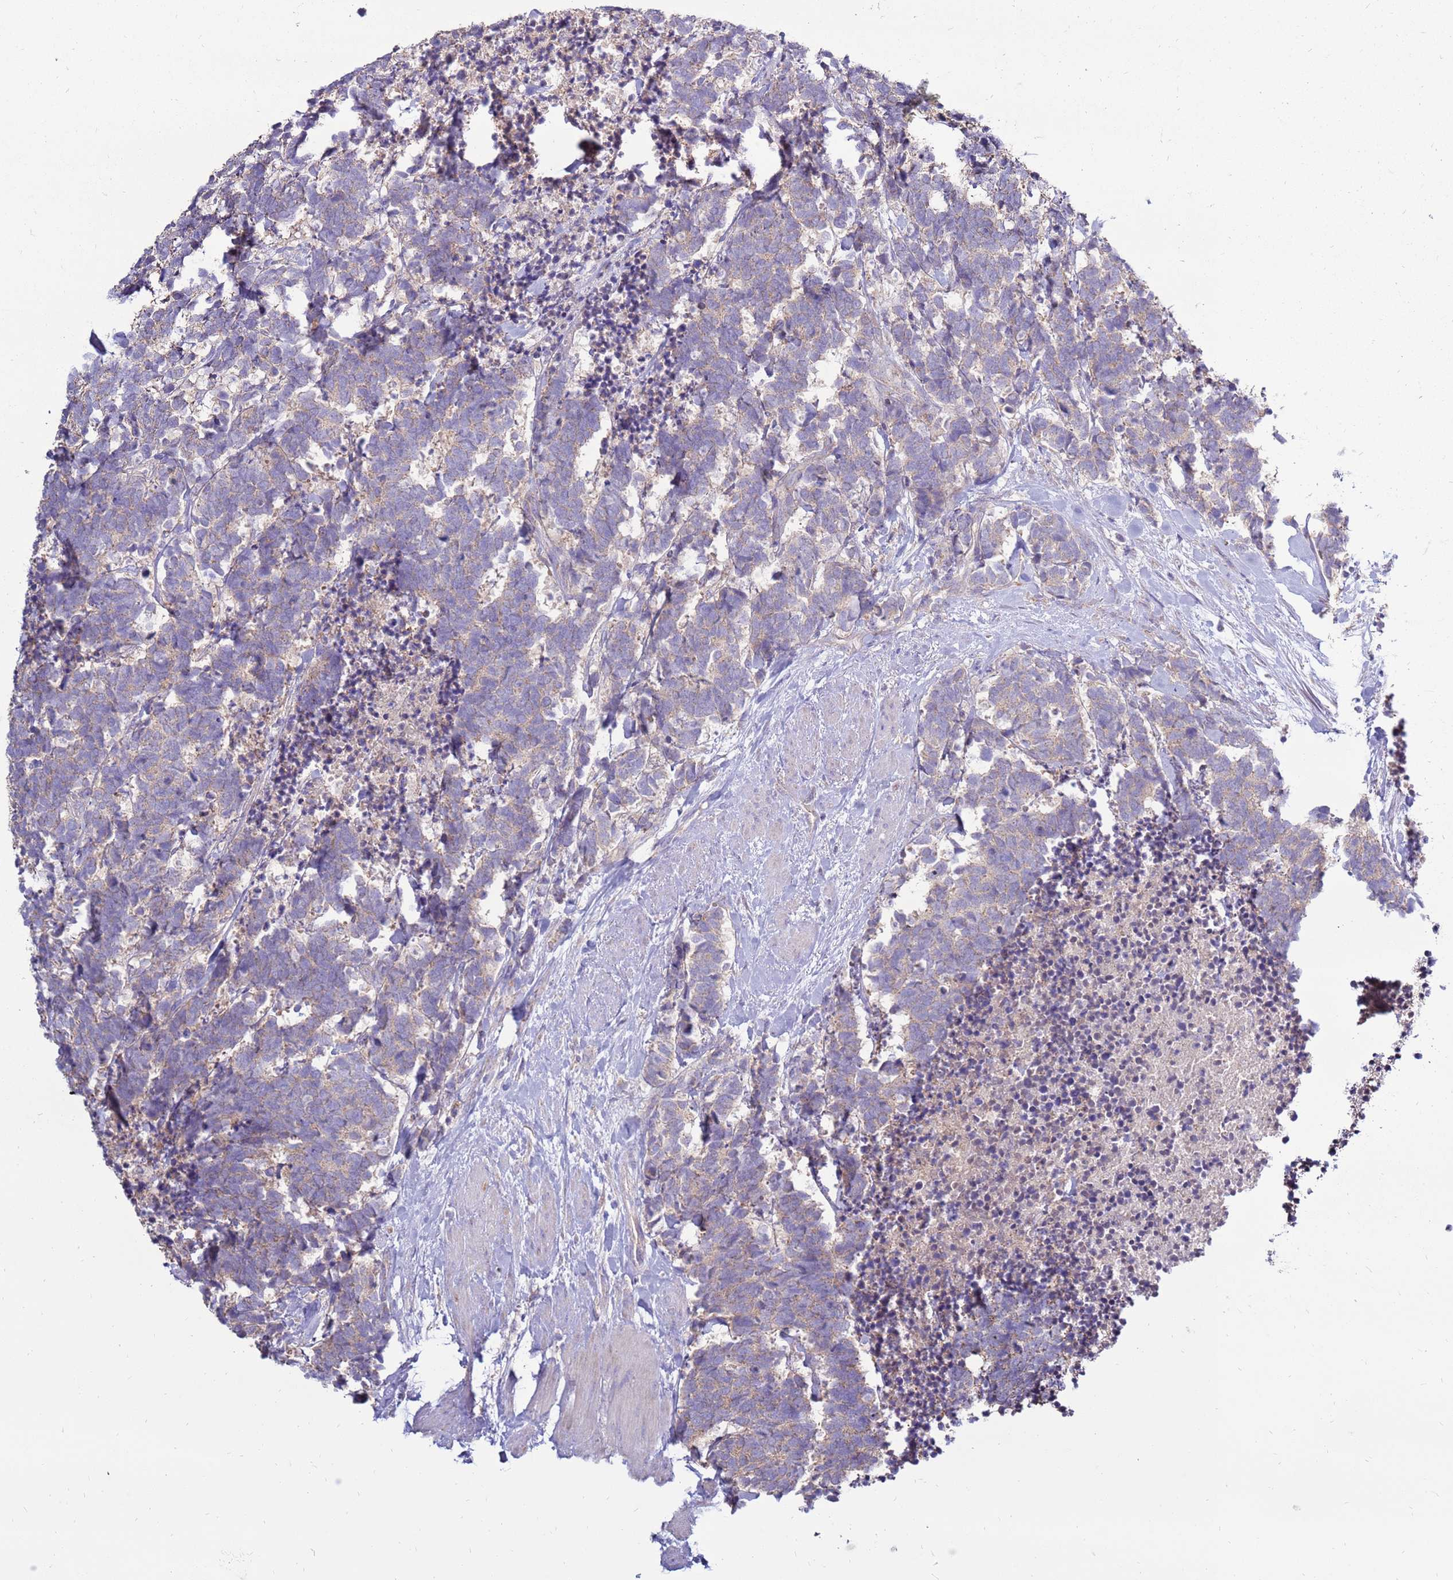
{"staining": {"intensity": "weak", "quantity": "25%-75%", "location": "cytoplasmic/membranous"}, "tissue": "carcinoid", "cell_type": "Tumor cells", "image_type": "cancer", "snomed": [{"axis": "morphology", "description": "Carcinoma, NOS"}, {"axis": "morphology", "description": "Carcinoid, malignant, NOS"}, {"axis": "topography", "description": "Prostate"}], "caption": "Carcinoma was stained to show a protein in brown. There is low levels of weak cytoplasmic/membranous expression in about 25%-75% of tumor cells.", "gene": "TRAPPC4", "patient": {"sex": "male", "age": 57}}